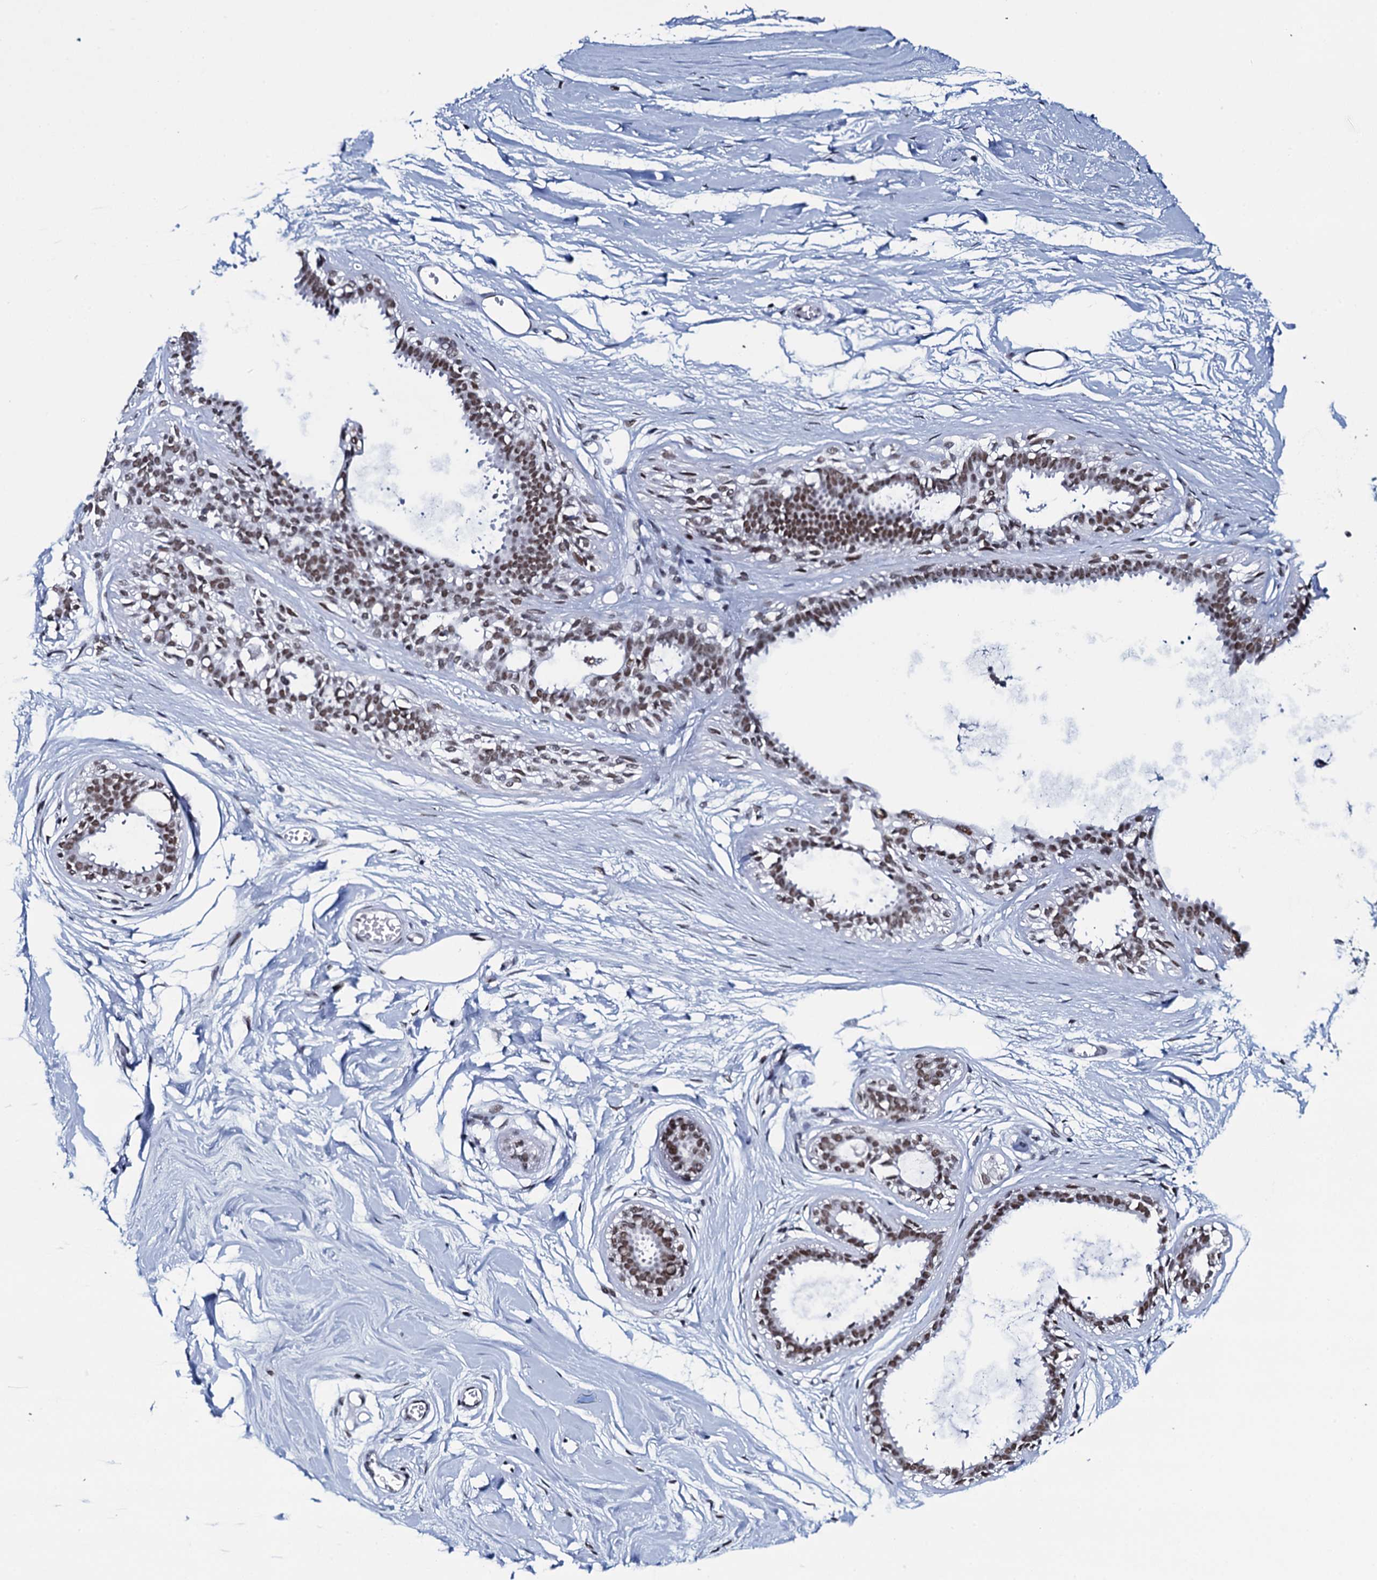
{"staining": {"intensity": "moderate", "quantity": ">75%", "location": "nuclear"}, "tissue": "breast", "cell_type": "Adipocytes", "image_type": "normal", "snomed": [{"axis": "morphology", "description": "Normal tissue, NOS"}, {"axis": "topography", "description": "Breast"}], "caption": "Immunohistochemistry (IHC) (DAB) staining of normal human breast displays moderate nuclear protein staining in about >75% of adipocytes.", "gene": "HNRNPUL2", "patient": {"sex": "female", "age": 45}}